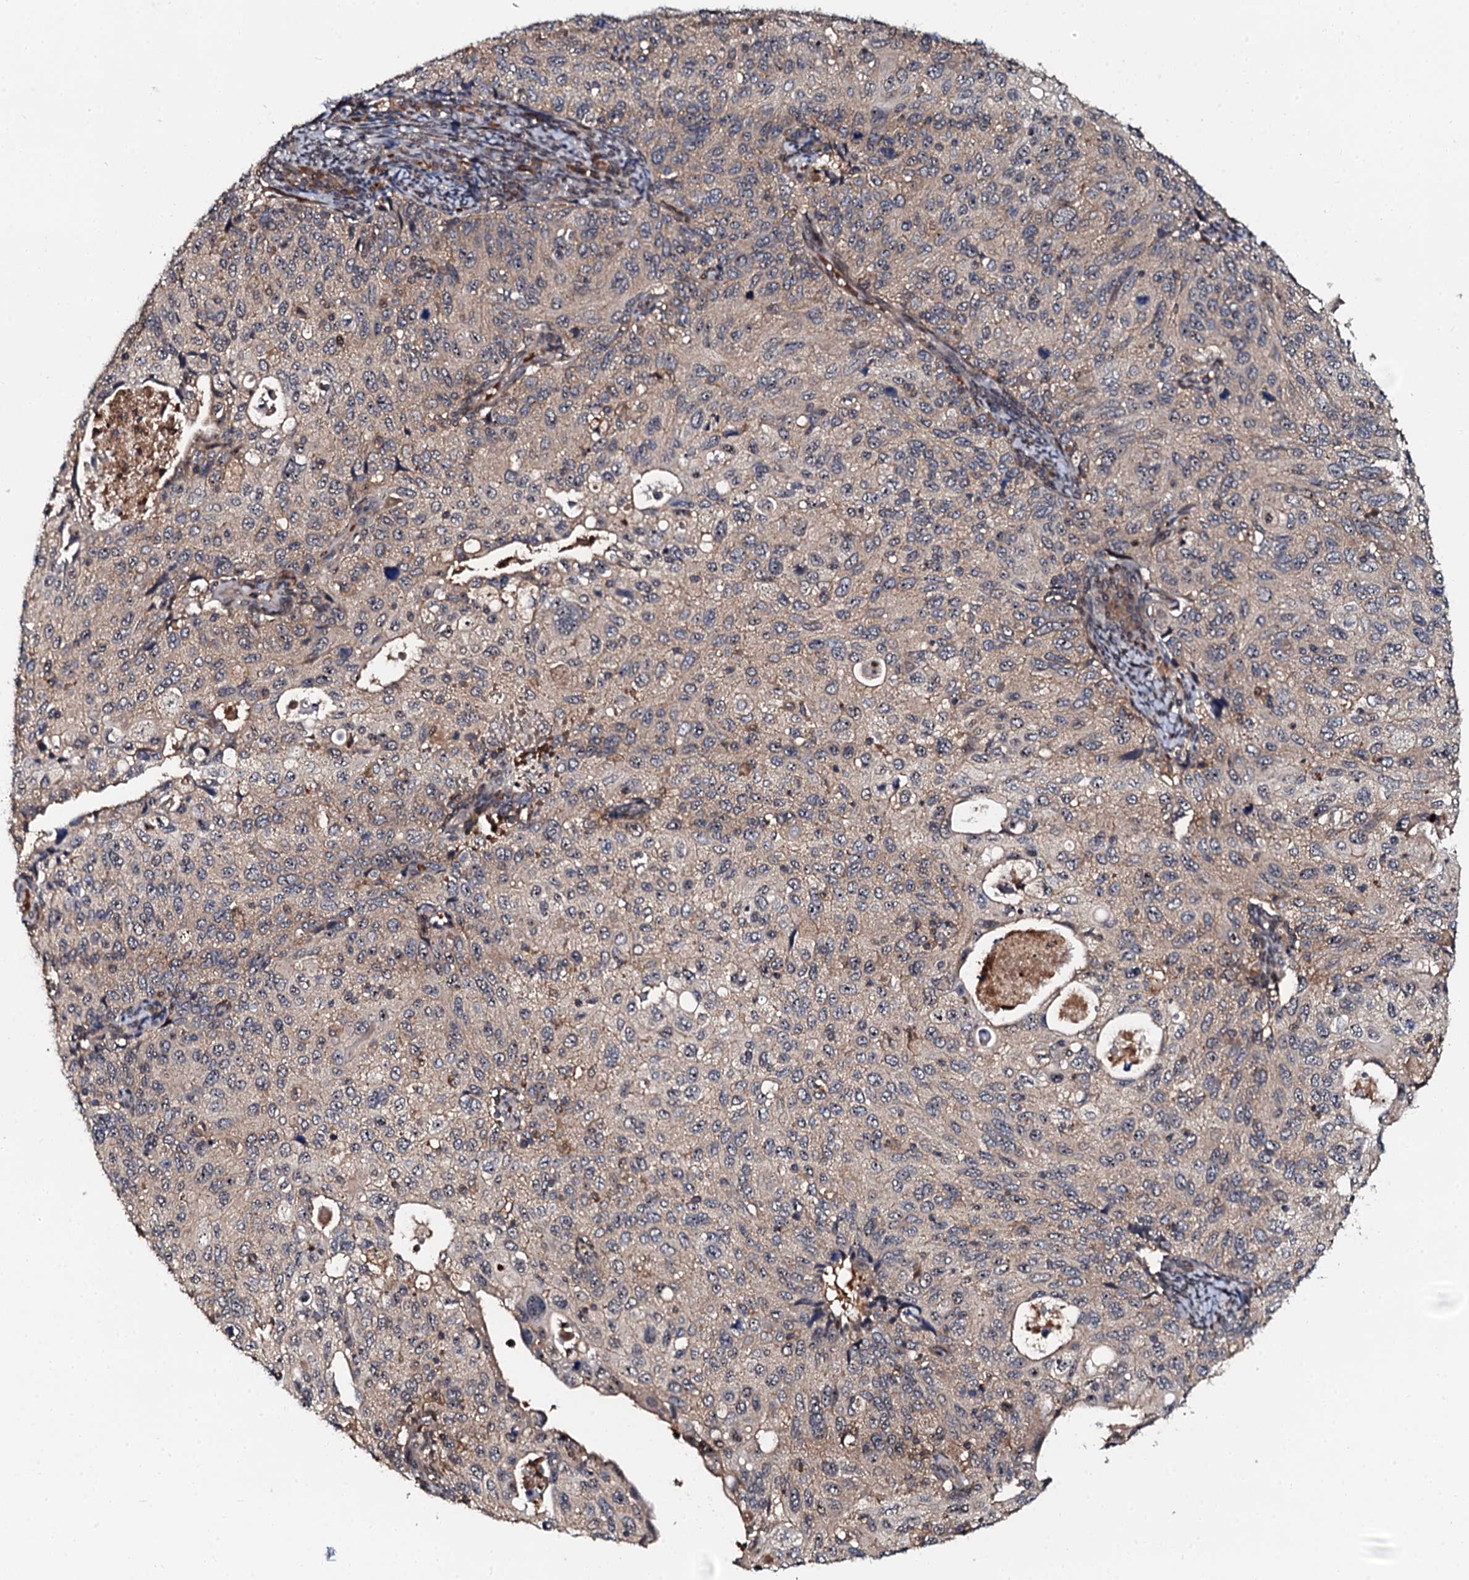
{"staining": {"intensity": "weak", "quantity": "25%-75%", "location": "cytoplasmic/membranous"}, "tissue": "cervical cancer", "cell_type": "Tumor cells", "image_type": "cancer", "snomed": [{"axis": "morphology", "description": "Squamous cell carcinoma, NOS"}, {"axis": "topography", "description": "Cervix"}], "caption": "Immunohistochemical staining of cervical squamous cell carcinoma reveals weak cytoplasmic/membranous protein staining in about 25%-75% of tumor cells.", "gene": "N4BP1", "patient": {"sex": "female", "age": 70}}